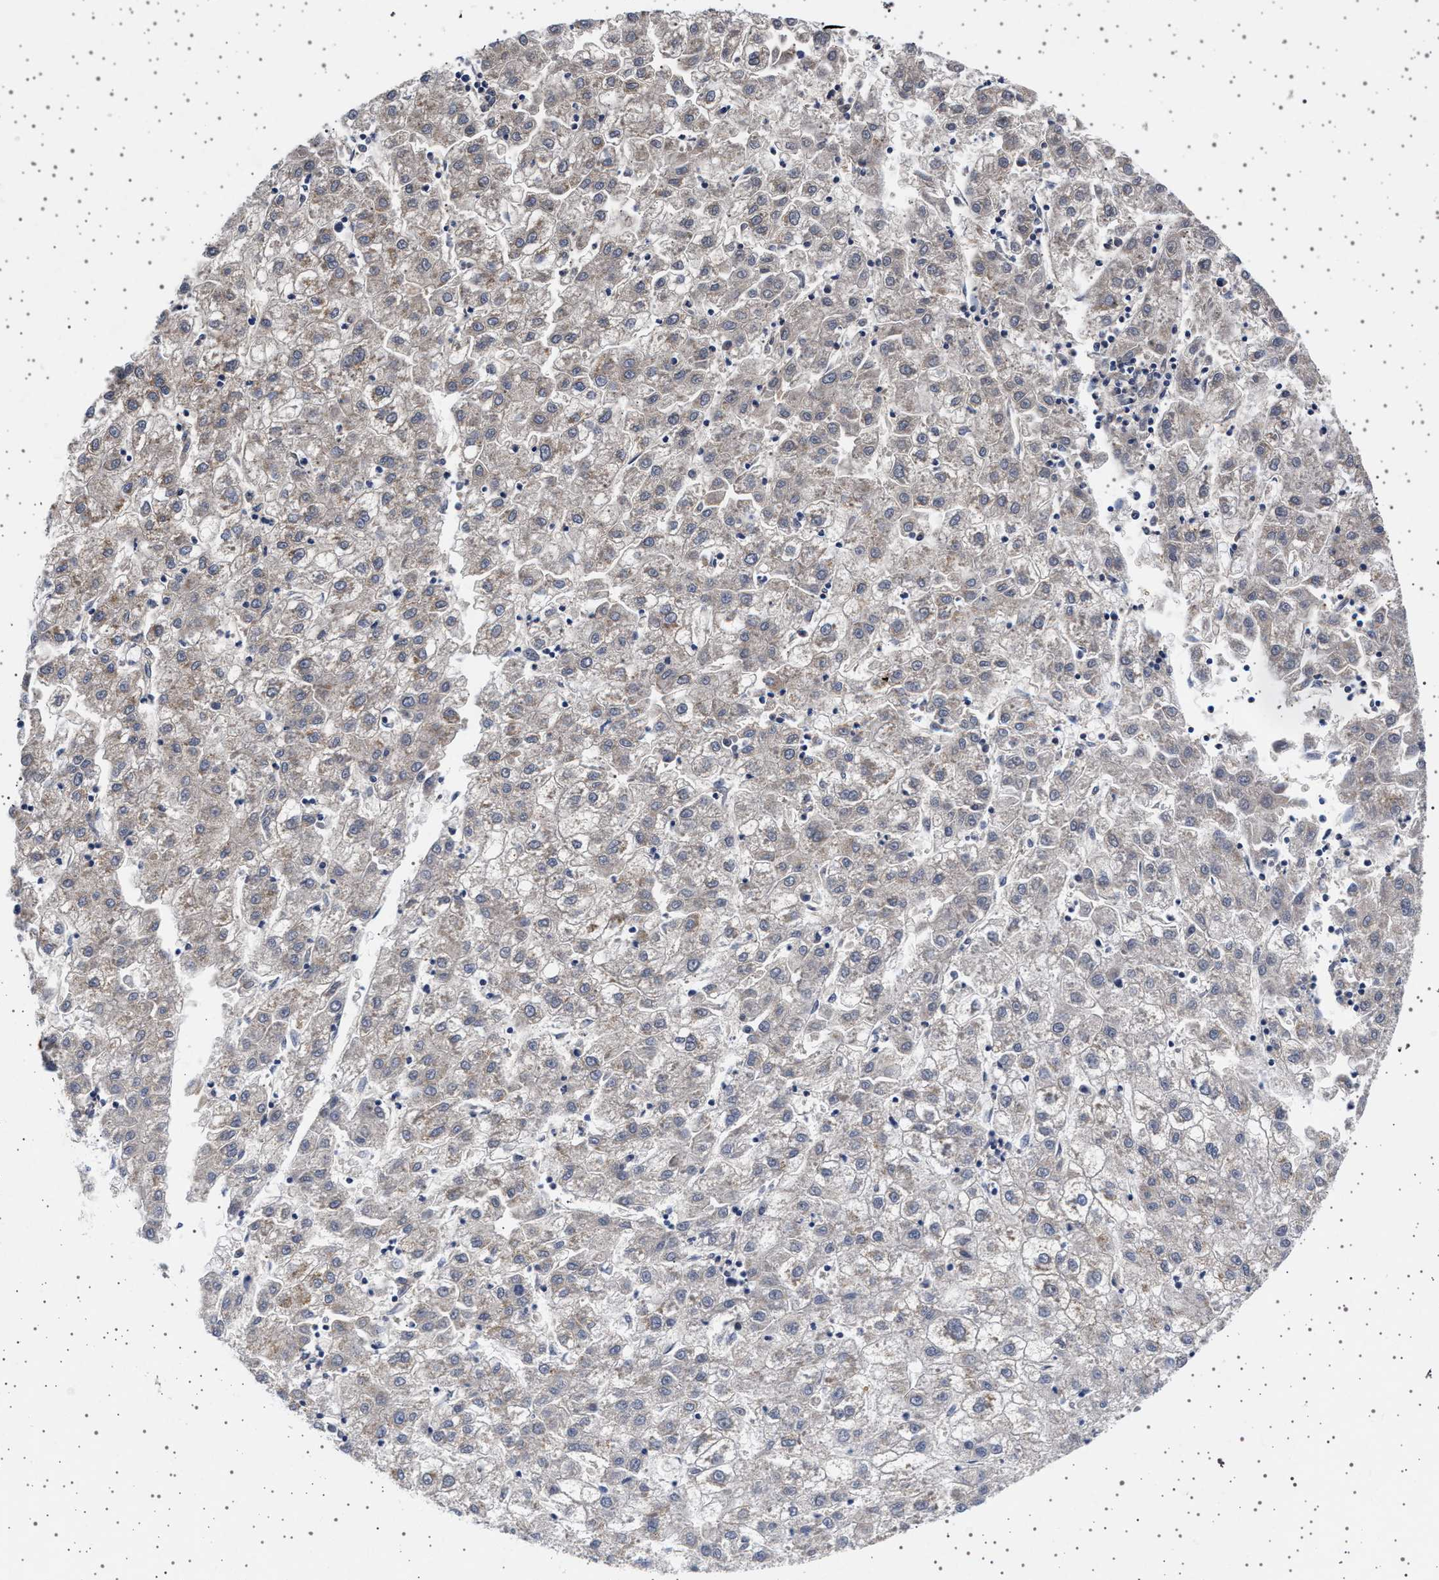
{"staining": {"intensity": "weak", "quantity": "25%-75%", "location": "cytoplasmic/membranous"}, "tissue": "liver cancer", "cell_type": "Tumor cells", "image_type": "cancer", "snomed": [{"axis": "morphology", "description": "Carcinoma, Hepatocellular, NOS"}, {"axis": "topography", "description": "Liver"}], "caption": "An image of liver hepatocellular carcinoma stained for a protein exhibits weak cytoplasmic/membranous brown staining in tumor cells.", "gene": "TRMT10B", "patient": {"sex": "male", "age": 72}}